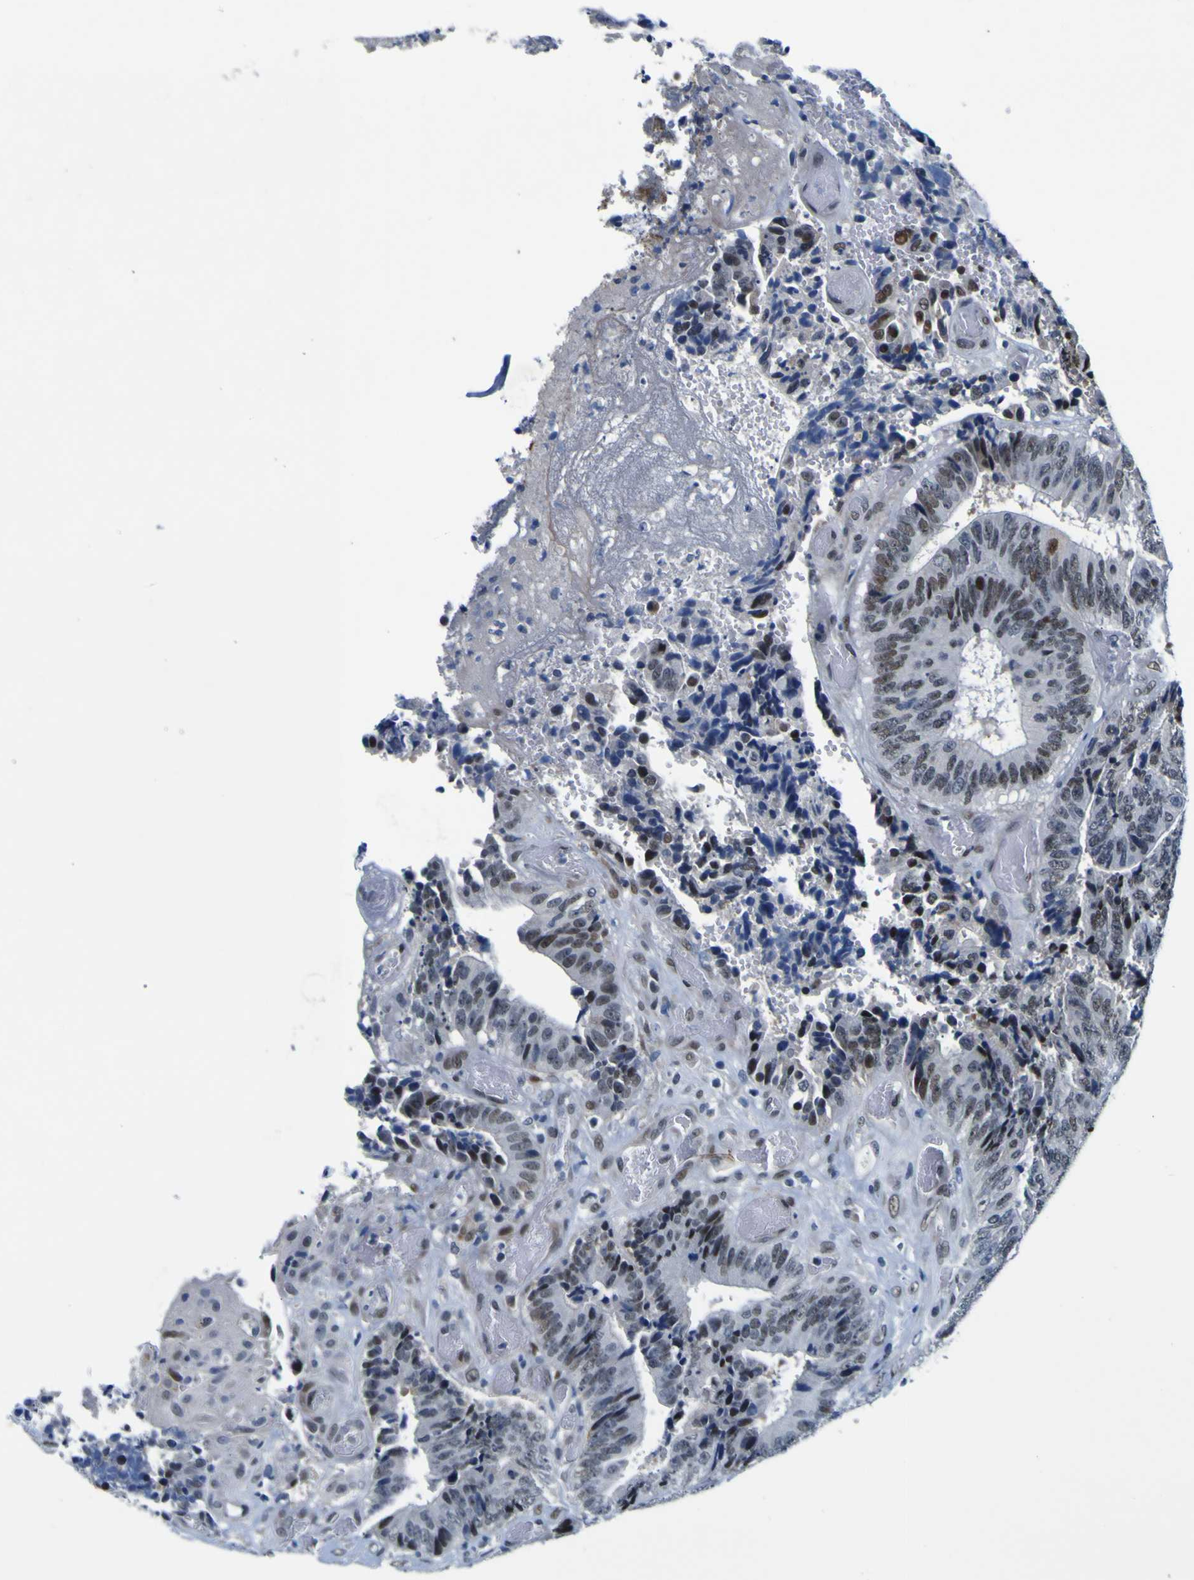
{"staining": {"intensity": "moderate", "quantity": "25%-75%", "location": "nuclear"}, "tissue": "colorectal cancer", "cell_type": "Tumor cells", "image_type": "cancer", "snomed": [{"axis": "morphology", "description": "Adenocarcinoma, NOS"}, {"axis": "topography", "description": "Rectum"}], "caption": "Immunohistochemistry histopathology image of neoplastic tissue: human colorectal adenocarcinoma stained using IHC displays medium levels of moderate protein expression localized specifically in the nuclear of tumor cells, appearing as a nuclear brown color.", "gene": "CUL4B", "patient": {"sex": "male", "age": 72}}